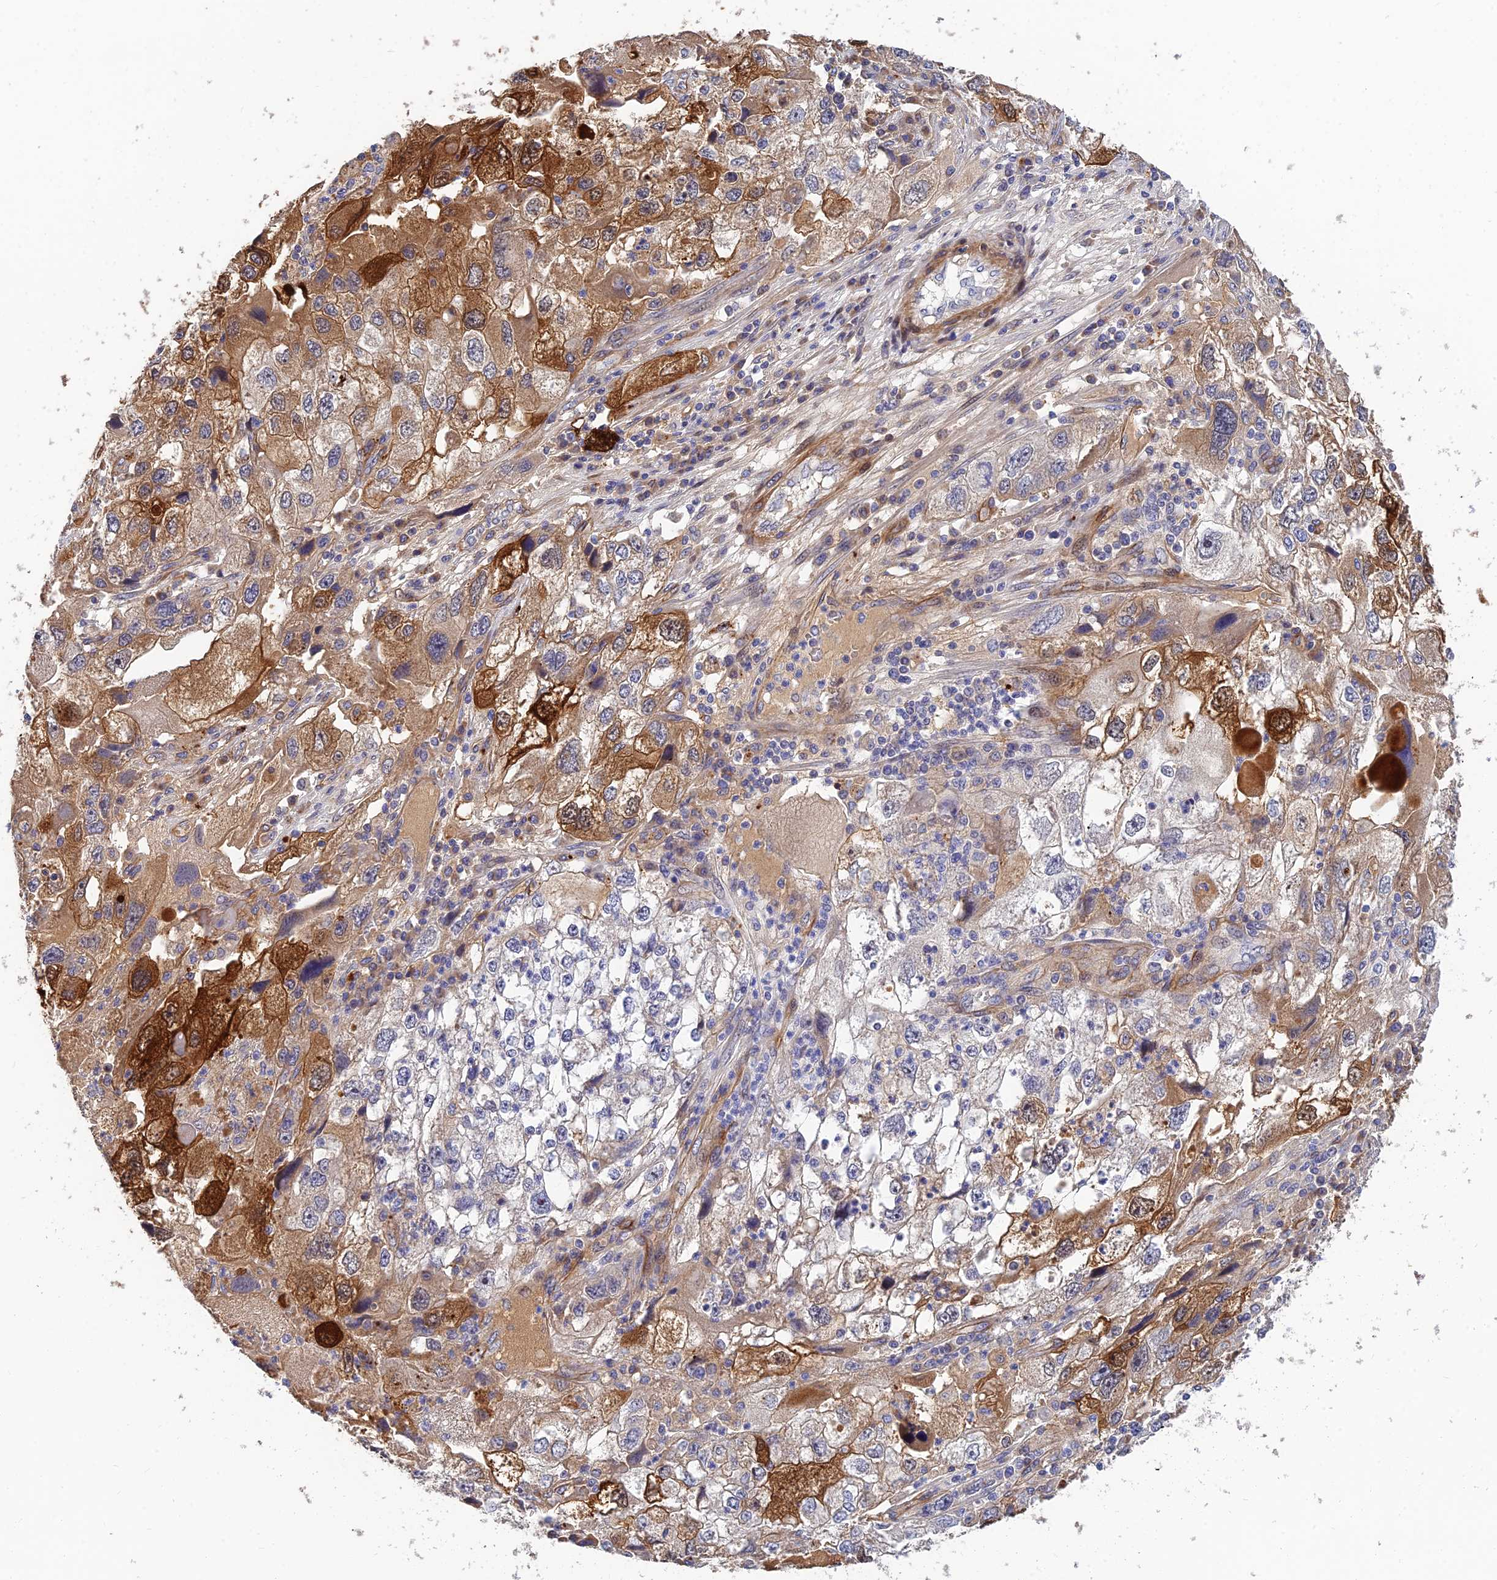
{"staining": {"intensity": "strong", "quantity": "25%-75%", "location": "cytoplasmic/membranous"}, "tissue": "endometrial cancer", "cell_type": "Tumor cells", "image_type": "cancer", "snomed": [{"axis": "morphology", "description": "Adenocarcinoma, NOS"}, {"axis": "topography", "description": "Endometrium"}], "caption": "Brown immunohistochemical staining in endometrial cancer (adenocarcinoma) displays strong cytoplasmic/membranous expression in about 25%-75% of tumor cells.", "gene": "MRPL35", "patient": {"sex": "female", "age": 49}}